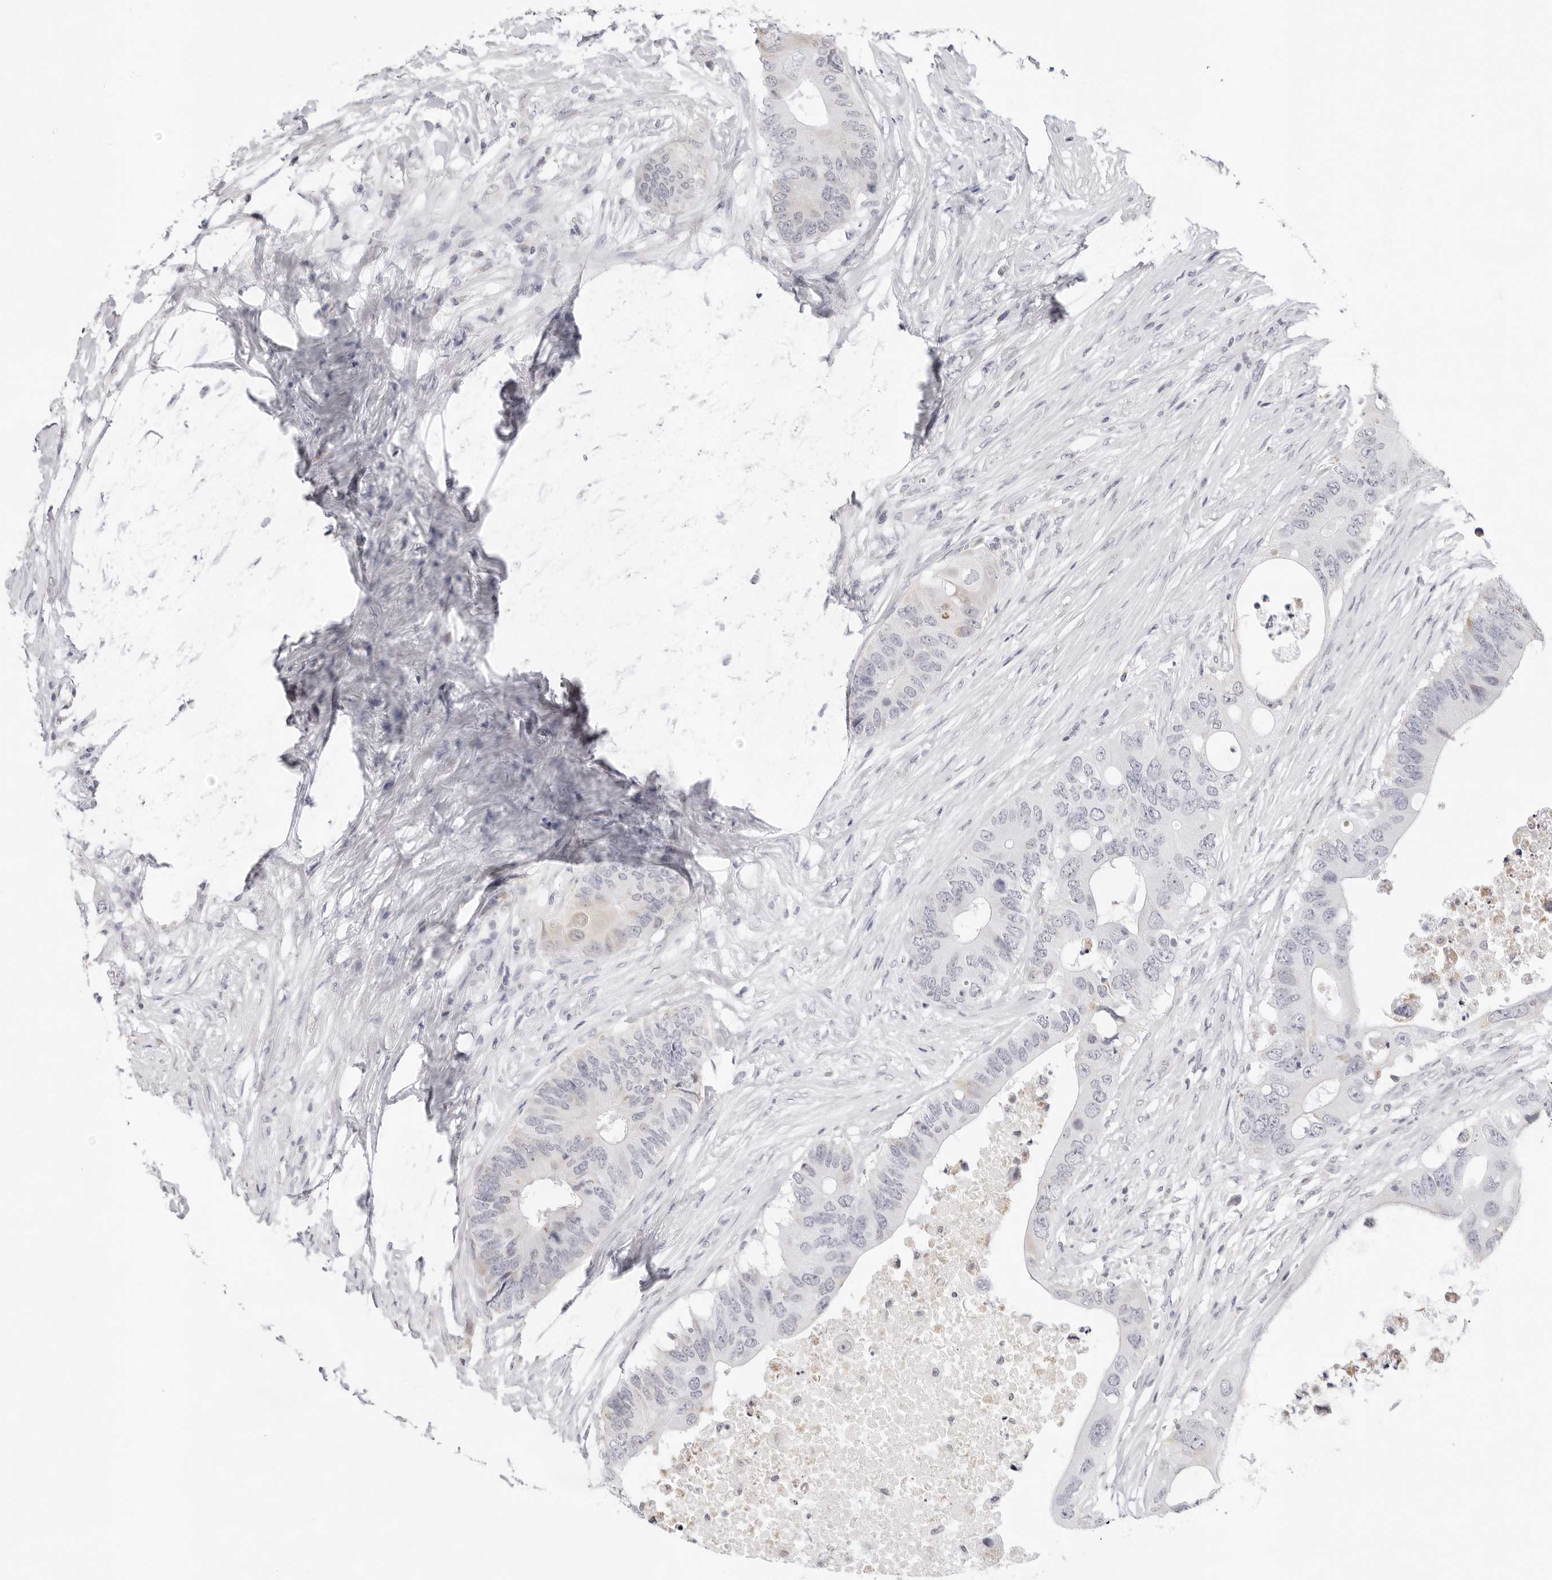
{"staining": {"intensity": "negative", "quantity": "none", "location": "none"}, "tissue": "colorectal cancer", "cell_type": "Tumor cells", "image_type": "cancer", "snomed": [{"axis": "morphology", "description": "Adenocarcinoma, NOS"}, {"axis": "topography", "description": "Colon"}], "caption": "DAB immunohistochemical staining of colorectal adenocarcinoma shows no significant positivity in tumor cells. (Brightfield microscopy of DAB (3,3'-diaminobenzidine) IHC at high magnification).", "gene": "FDPS", "patient": {"sex": "male", "age": 71}}